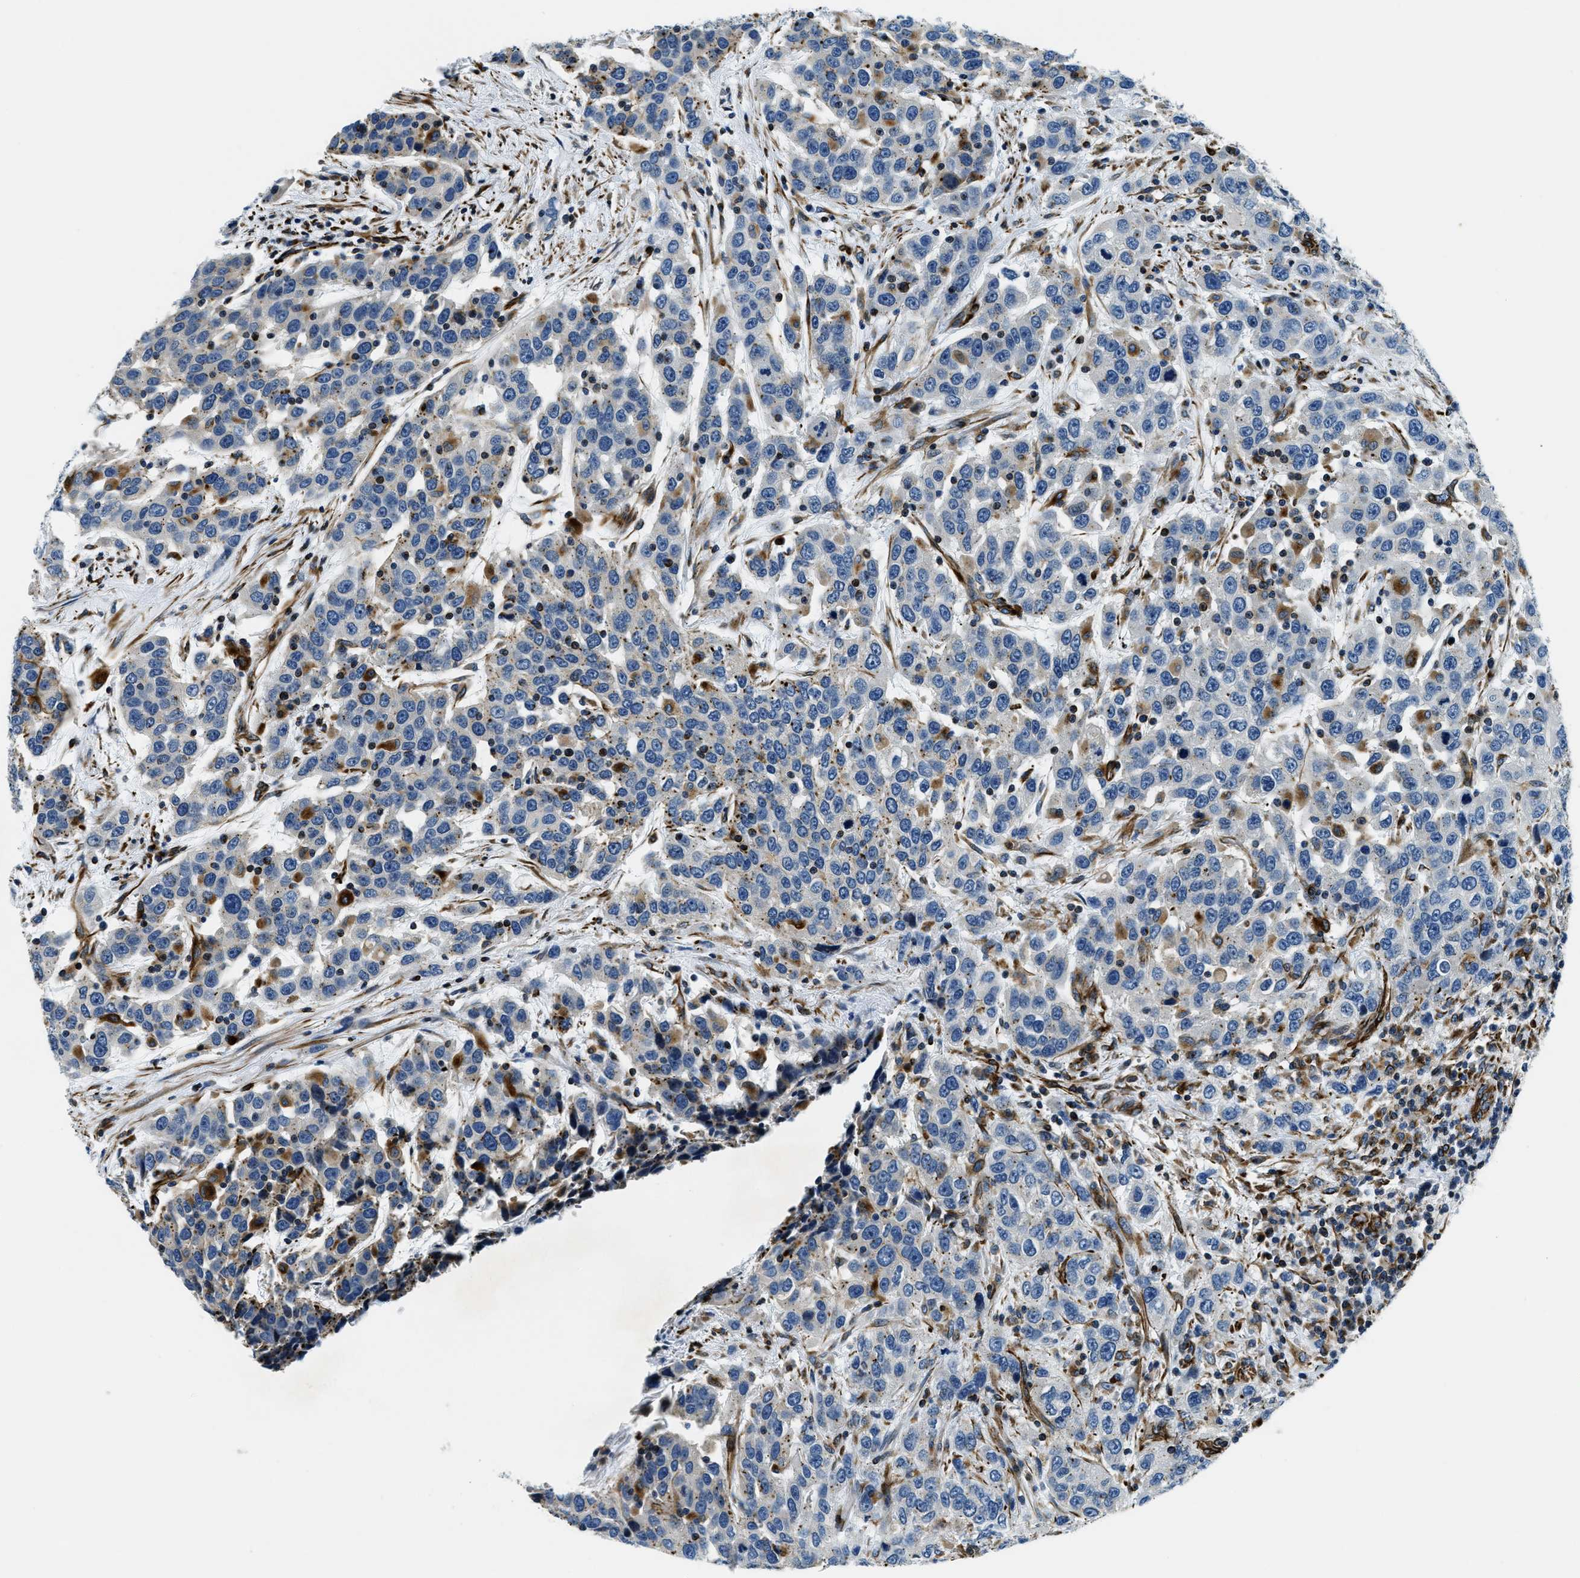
{"staining": {"intensity": "moderate", "quantity": "<25%", "location": "cytoplasmic/membranous"}, "tissue": "urothelial cancer", "cell_type": "Tumor cells", "image_type": "cancer", "snomed": [{"axis": "morphology", "description": "Urothelial carcinoma, High grade"}, {"axis": "topography", "description": "Urinary bladder"}], "caption": "A brown stain shows moderate cytoplasmic/membranous staining of a protein in human urothelial cancer tumor cells.", "gene": "GNS", "patient": {"sex": "female", "age": 80}}